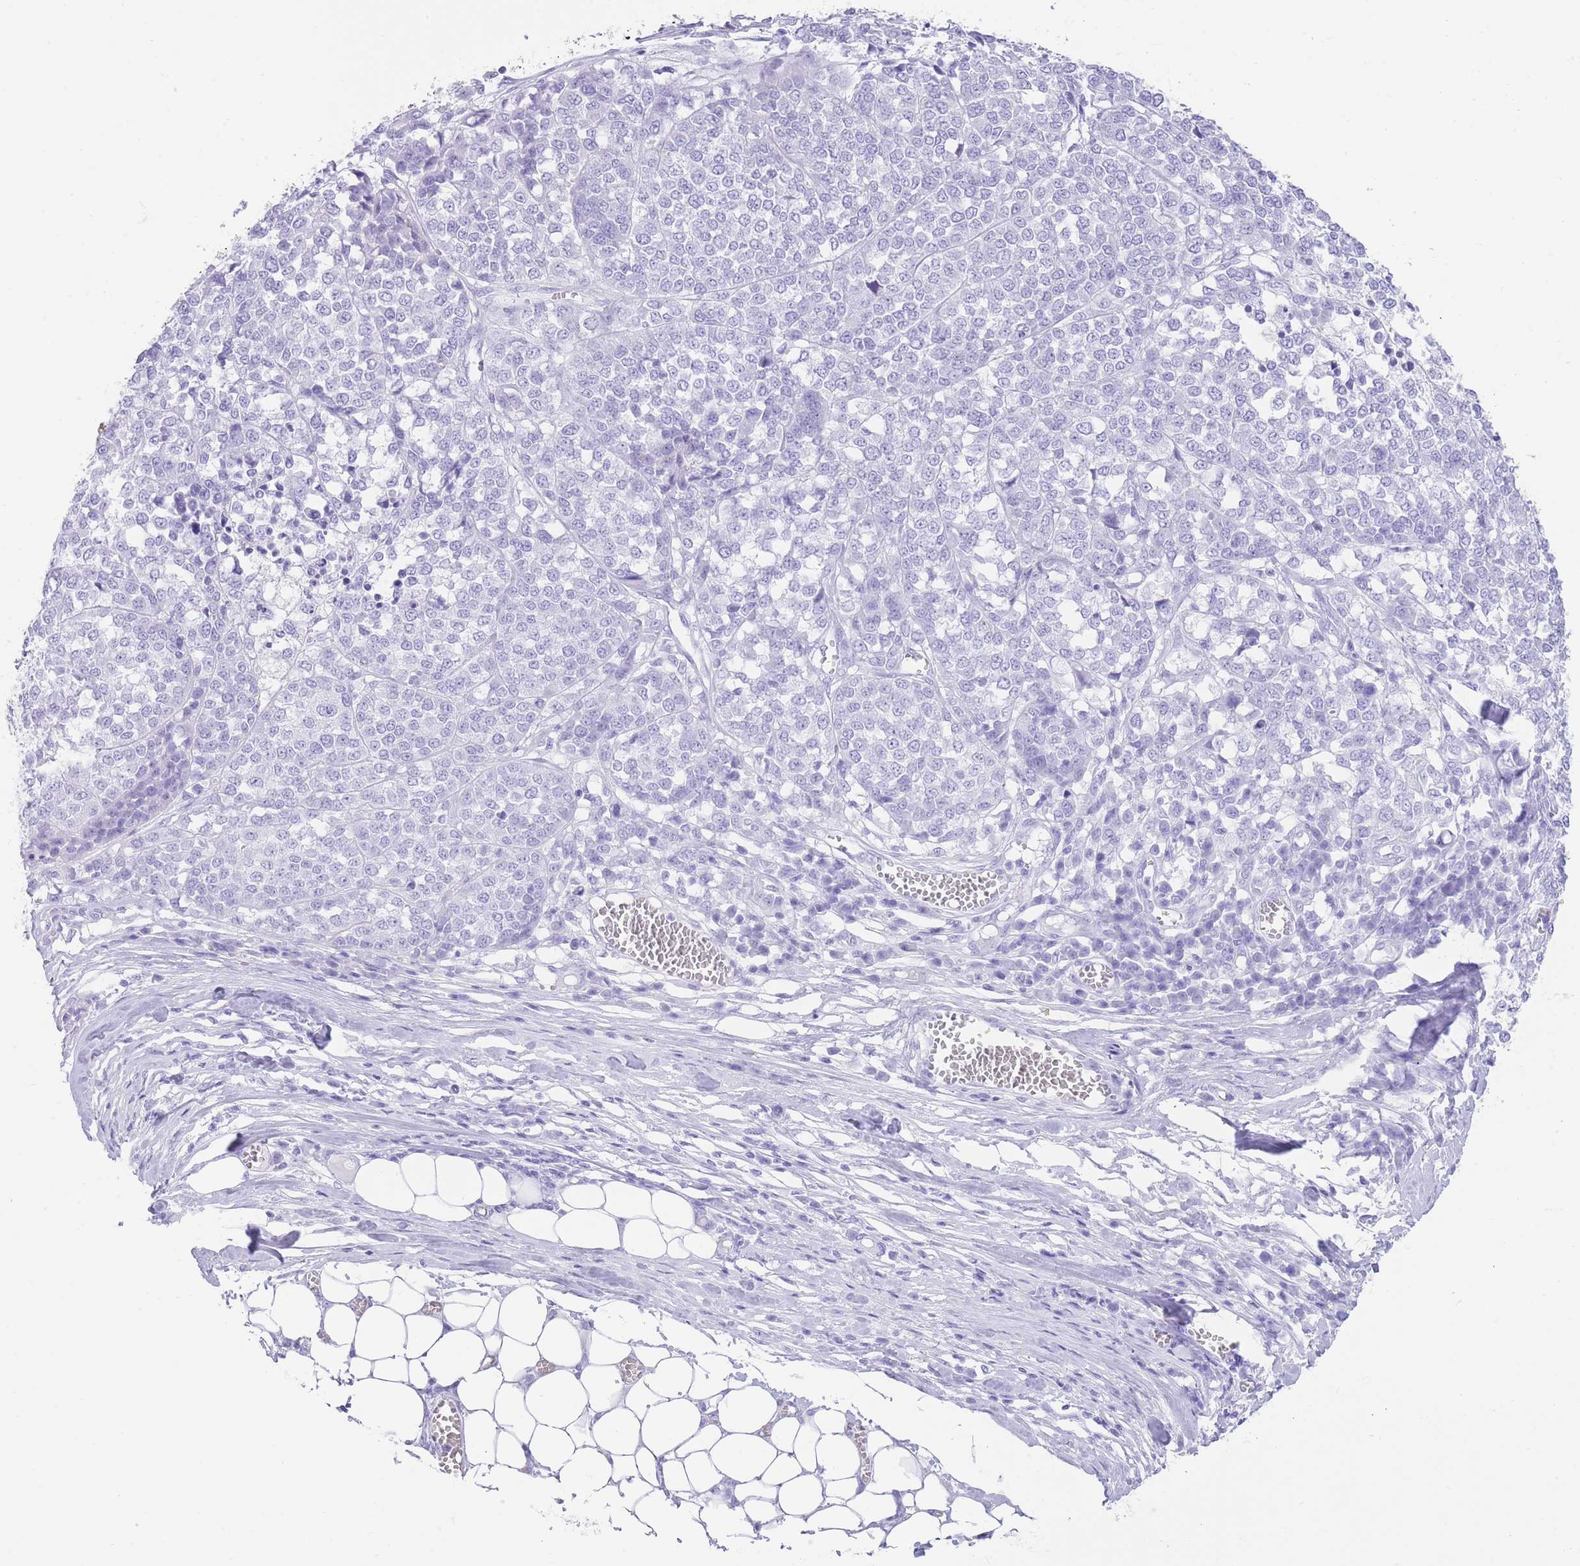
{"staining": {"intensity": "negative", "quantity": "none", "location": "none"}, "tissue": "melanoma", "cell_type": "Tumor cells", "image_type": "cancer", "snomed": [{"axis": "morphology", "description": "Malignant melanoma, Metastatic site"}, {"axis": "topography", "description": "Lymph node"}], "caption": "Immunohistochemistry (IHC) of malignant melanoma (metastatic site) shows no positivity in tumor cells.", "gene": "ELOA2", "patient": {"sex": "male", "age": 44}}